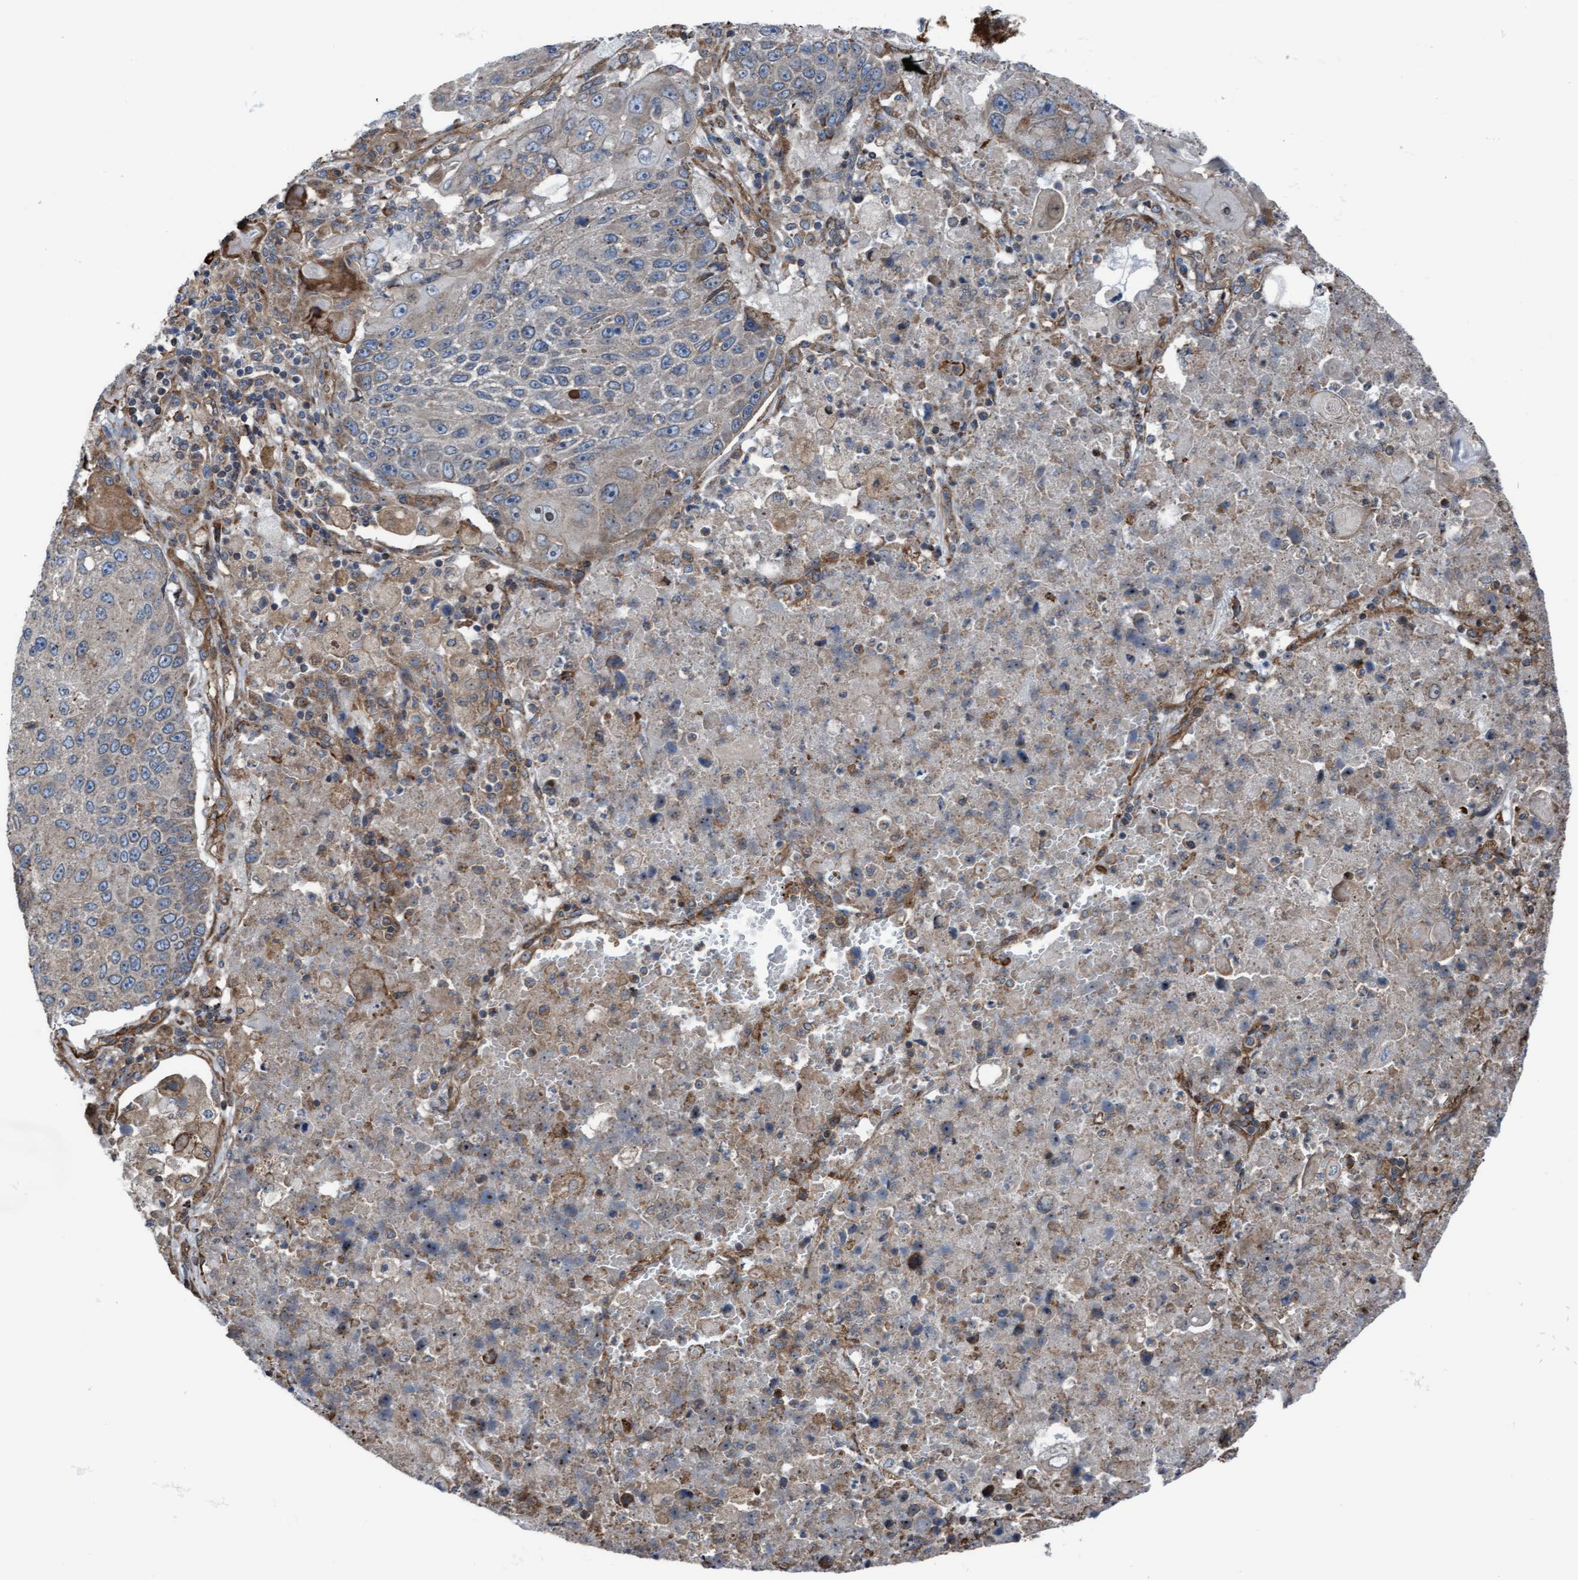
{"staining": {"intensity": "weak", "quantity": "<25%", "location": "cytoplasmic/membranous"}, "tissue": "lung cancer", "cell_type": "Tumor cells", "image_type": "cancer", "snomed": [{"axis": "morphology", "description": "Squamous cell carcinoma, NOS"}, {"axis": "topography", "description": "Lung"}], "caption": "Human lung cancer (squamous cell carcinoma) stained for a protein using immunohistochemistry (IHC) shows no expression in tumor cells.", "gene": "RAP1GAP2", "patient": {"sex": "male", "age": 61}}